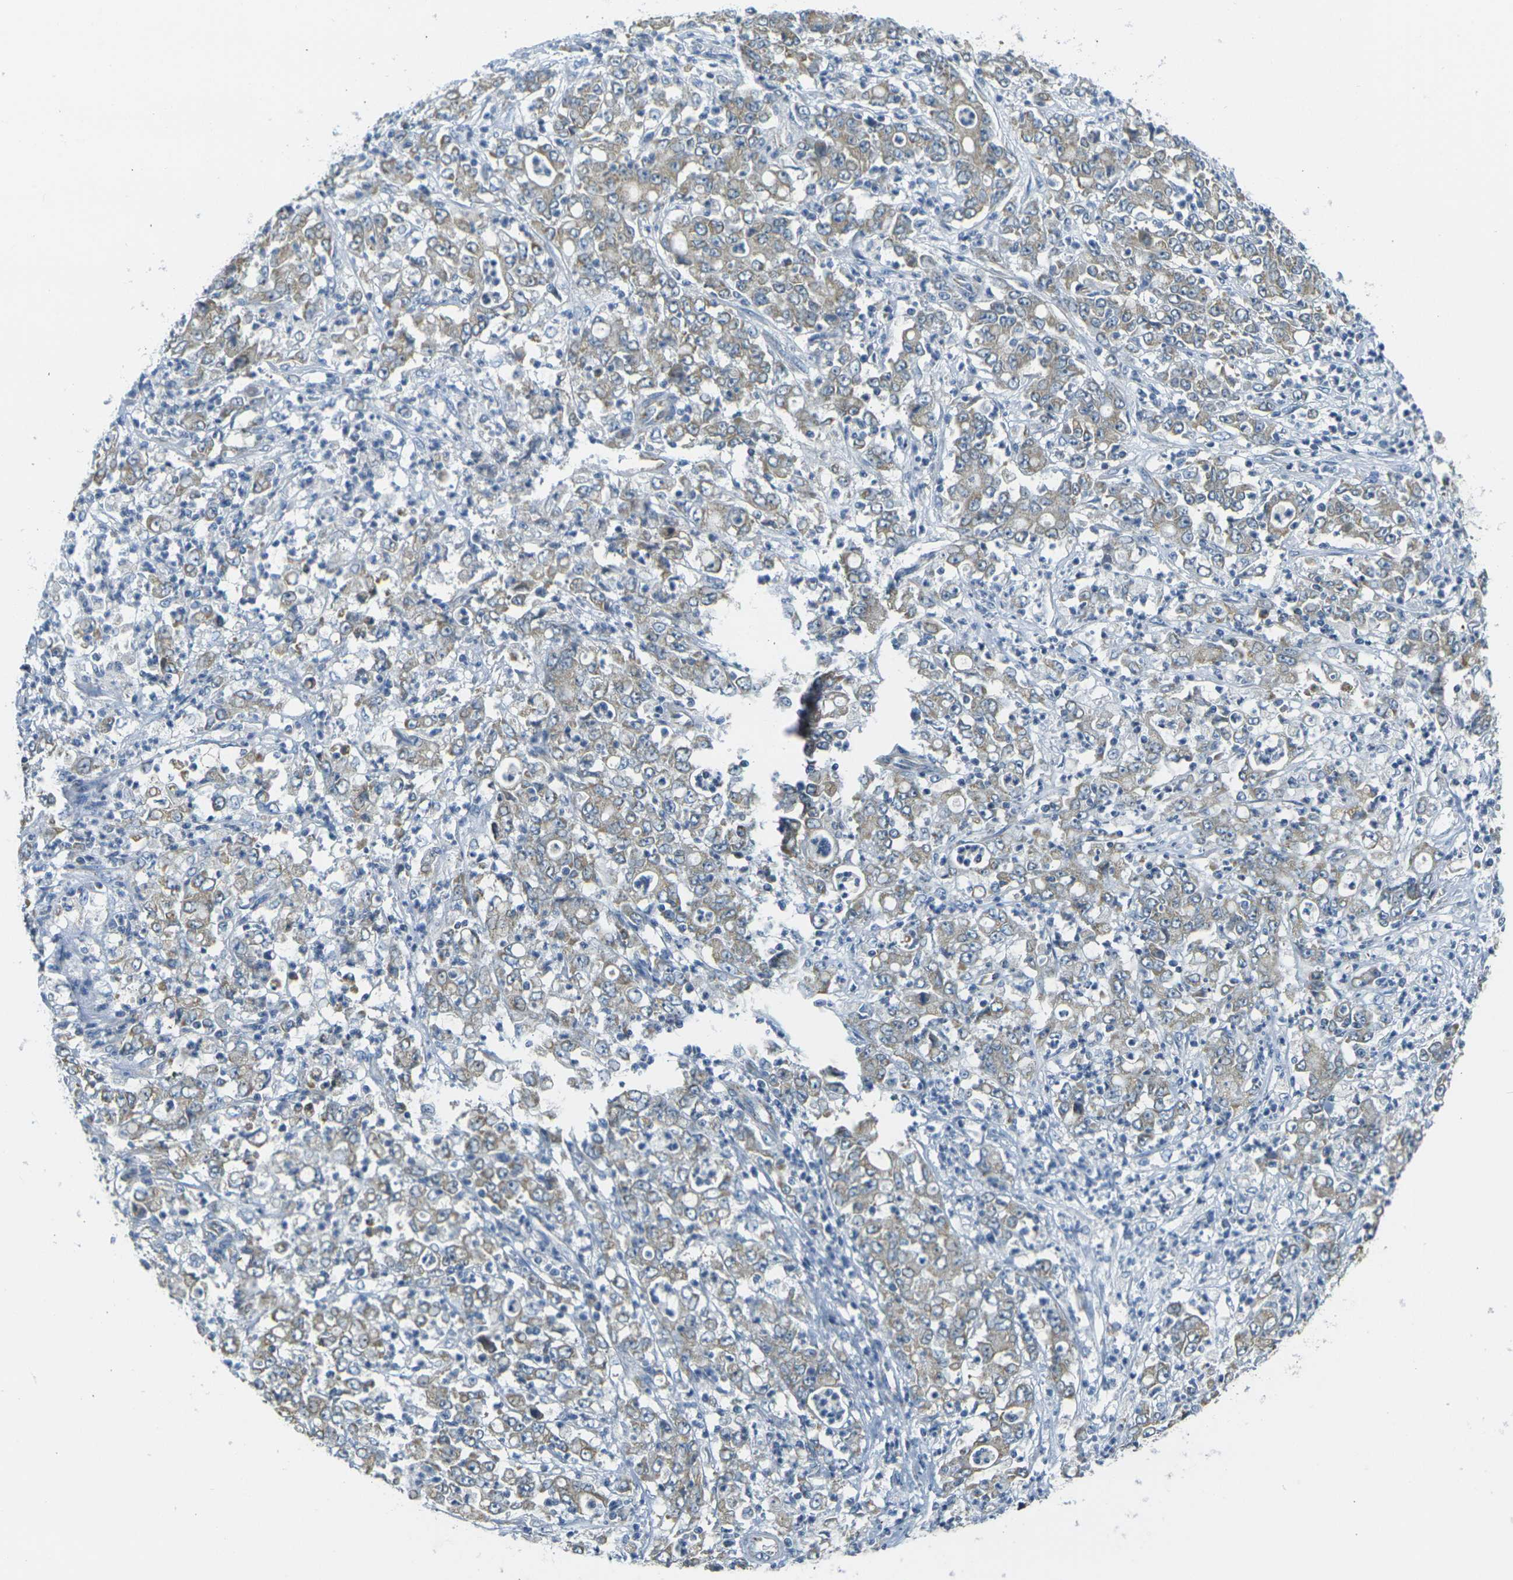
{"staining": {"intensity": "weak", "quantity": ">75%", "location": "cytoplasmic/membranous"}, "tissue": "stomach cancer", "cell_type": "Tumor cells", "image_type": "cancer", "snomed": [{"axis": "morphology", "description": "Adenocarcinoma, NOS"}, {"axis": "topography", "description": "Stomach, lower"}], "caption": "A low amount of weak cytoplasmic/membranous expression is seen in about >75% of tumor cells in stomach adenocarcinoma tissue.", "gene": "PARD6B", "patient": {"sex": "female", "age": 71}}